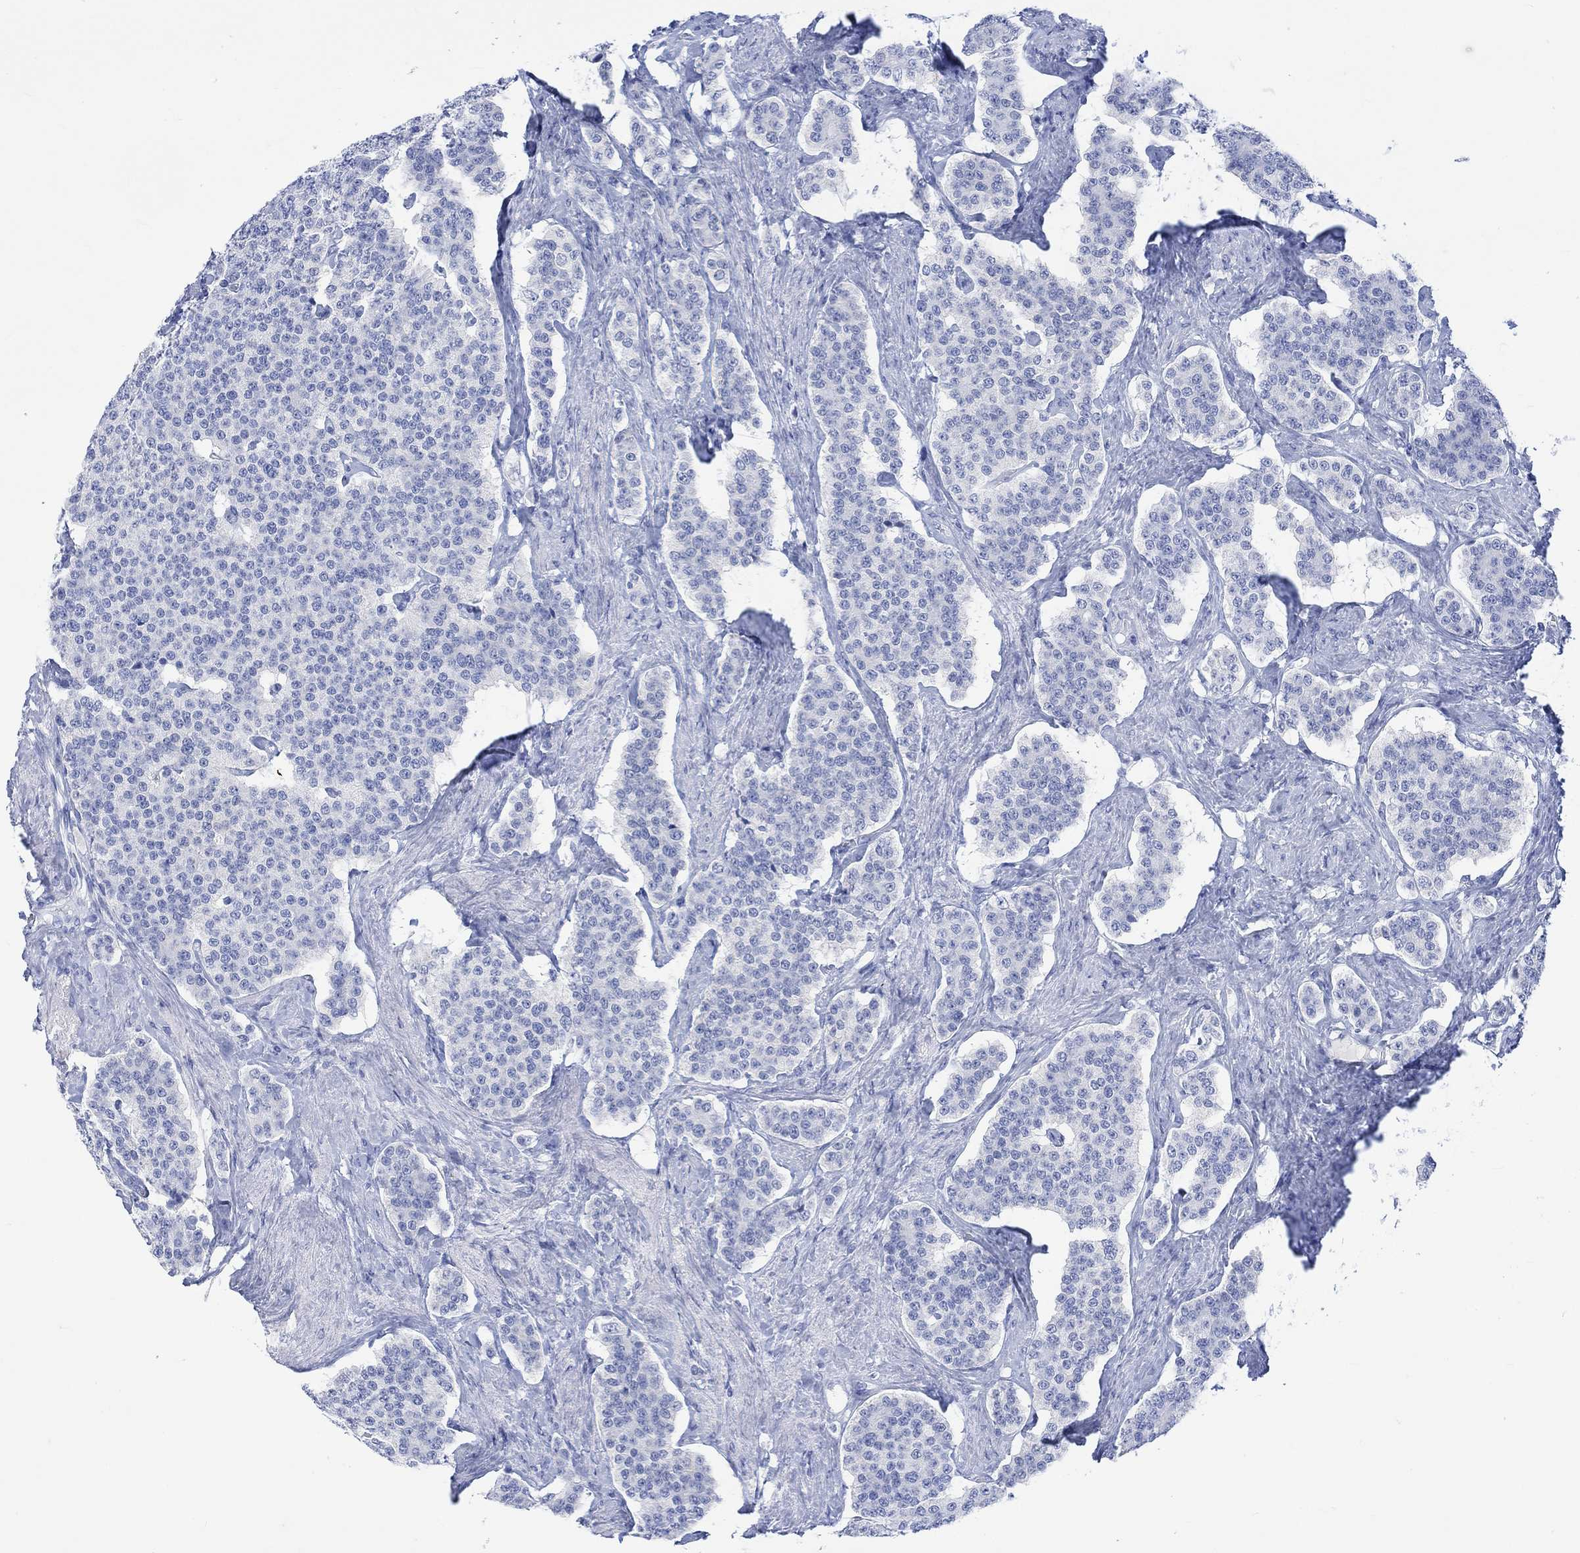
{"staining": {"intensity": "negative", "quantity": "none", "location": "none"}, "tissue": "carcinoid", "cell_type": "Tumor cells", "image_type": "cancer", "snomed": [{"axis": "morphology", "description": "Carcinoid, malignant, NOS"}, {"axis": "topography", "description": "Small intestine"}], "caption": "DAB immunohistochemical staining of carcinoid (malignant) demonstrates no significant expression in tumor cells. (IHC, brightfield microscopy, high magnification).", "gene": "CALCA", "patient": {"sex": "female", "age": 58}}